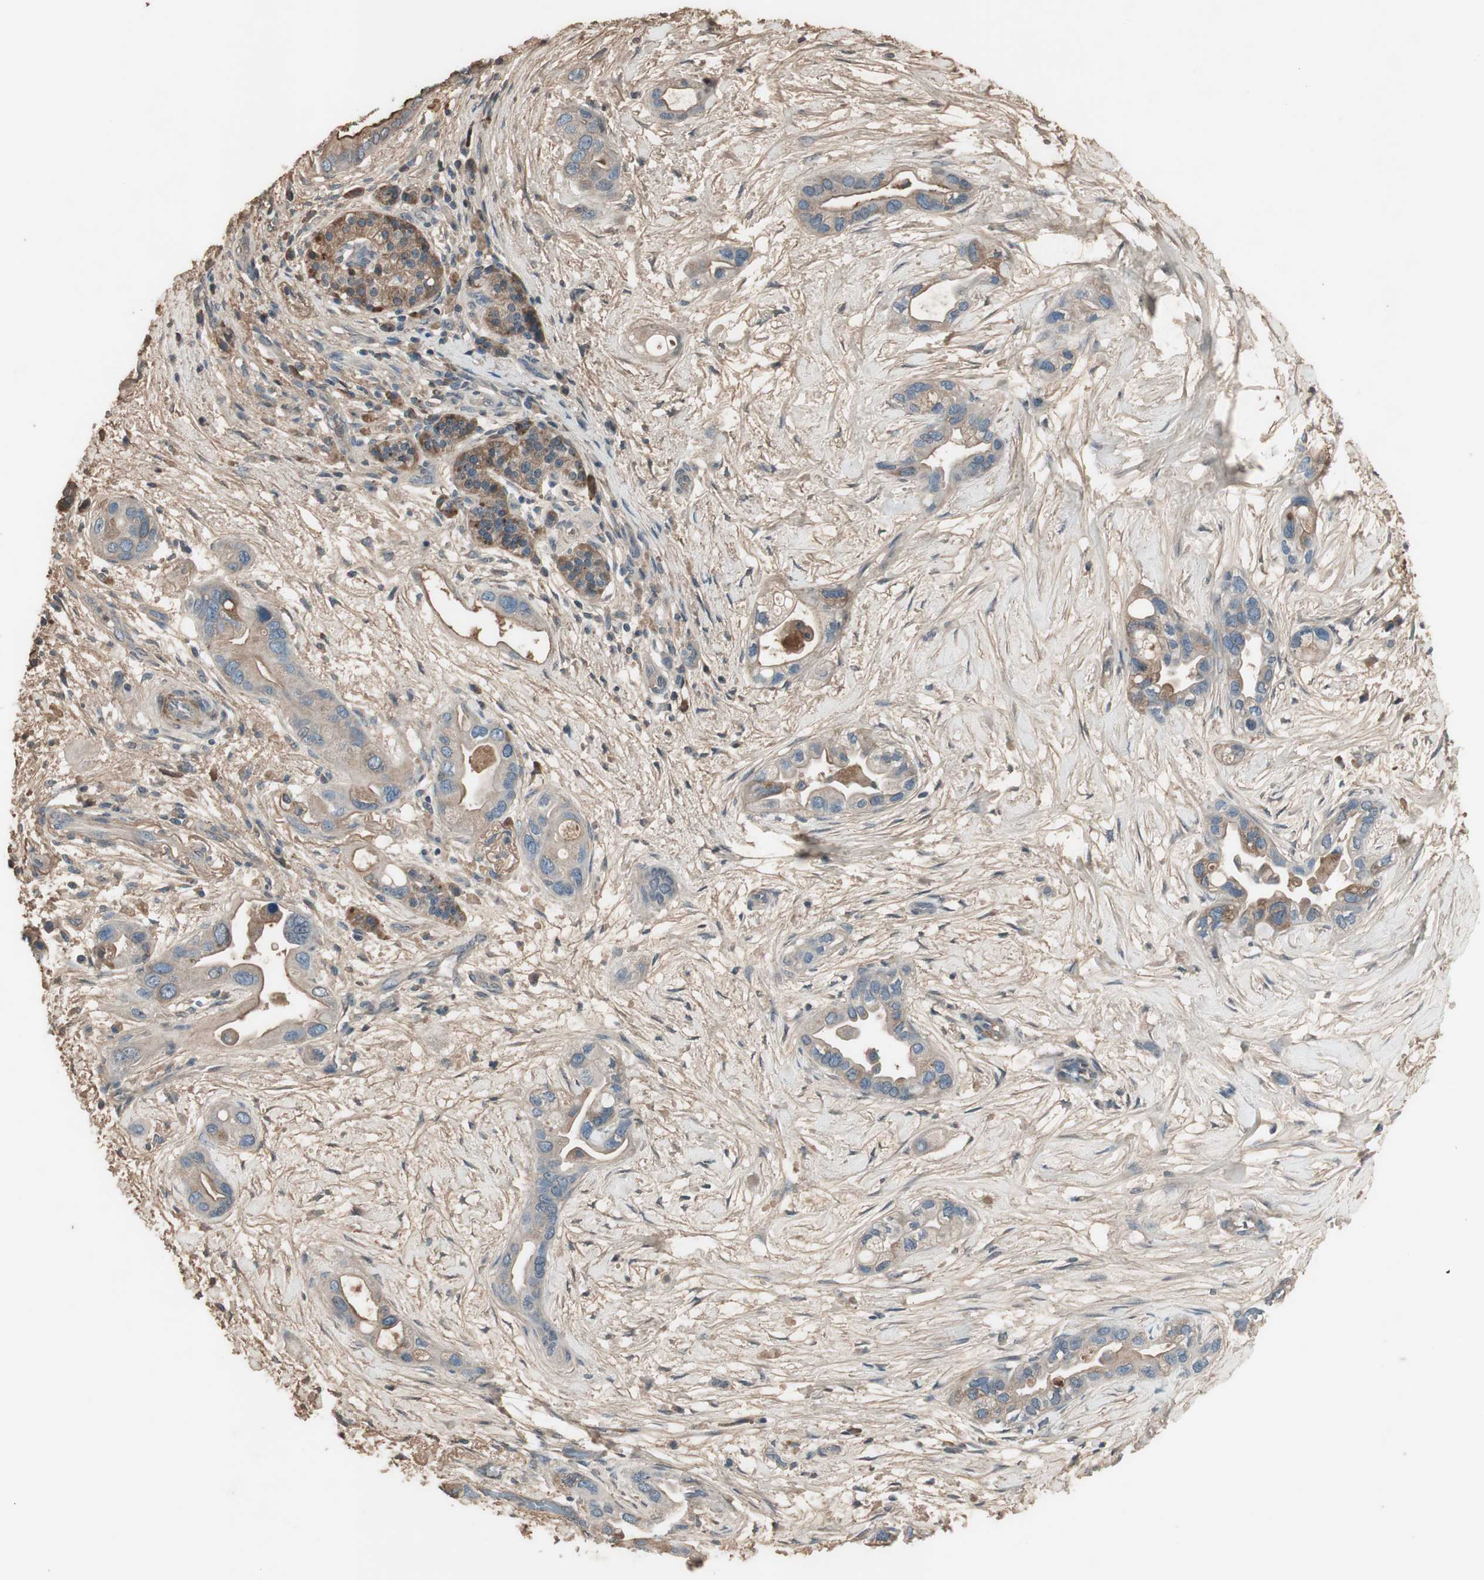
{"staining": {"intensity": "weak", "quantity": ">75%", "location": "cytoplasmic/membranous"}, "tissue": "pancreatic cancer", "cell_type": "Tumor cells", "image_type": "cancer", "snomed": [{"axis": "morphology", "description": "Adenocarcinoma, NOS"}, {"axis": "topography", "description": "Pancreas"}], "caption": "A high-resolution photomicrograph shows immunohistochemistry staining of pancreatic cancer, which exhibits weak cytoplasmic/membranous positivity in about >75% of tumor cells.", "gene": "MMP14", "patient": {"sex": "female", "age": 77}}